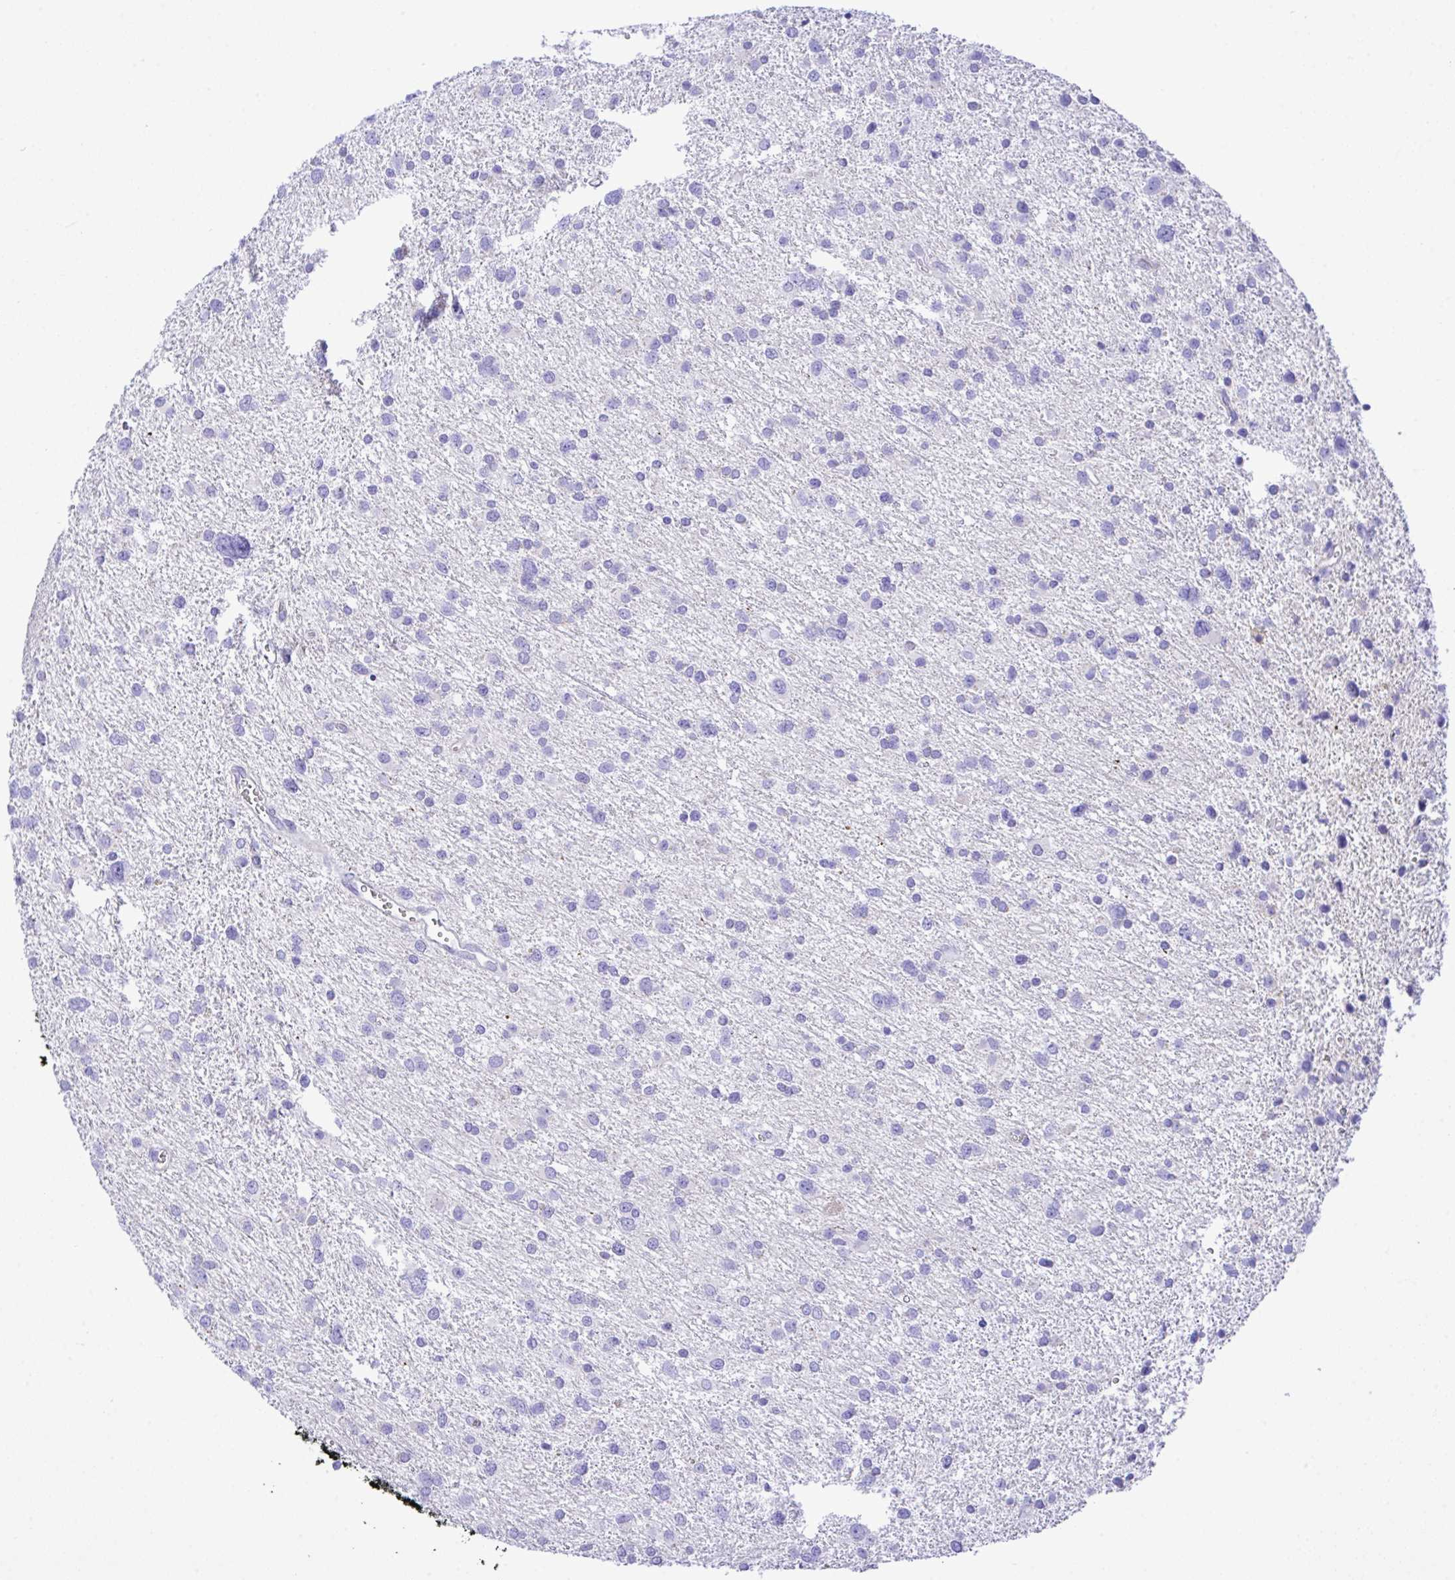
{"staining": {"intensity": "negative", "quantity": "none", "location": "none"}, "tissue": "glioma", "cell_type": "Tumor cells", "image_type": "cancer", "snomed": [{"axis": "morphology", "description": "Glioma, malignant, Low grade"}, {"axis": "topography", "description": "Brain"}], "caption": "Malignant glioma (low-grade) stained for a protein using immunohistochemistry (IHC) exhibits no expression tumor cells.", "gene": "ZNF221", "patient": {"sex": "female", "age": 55}}